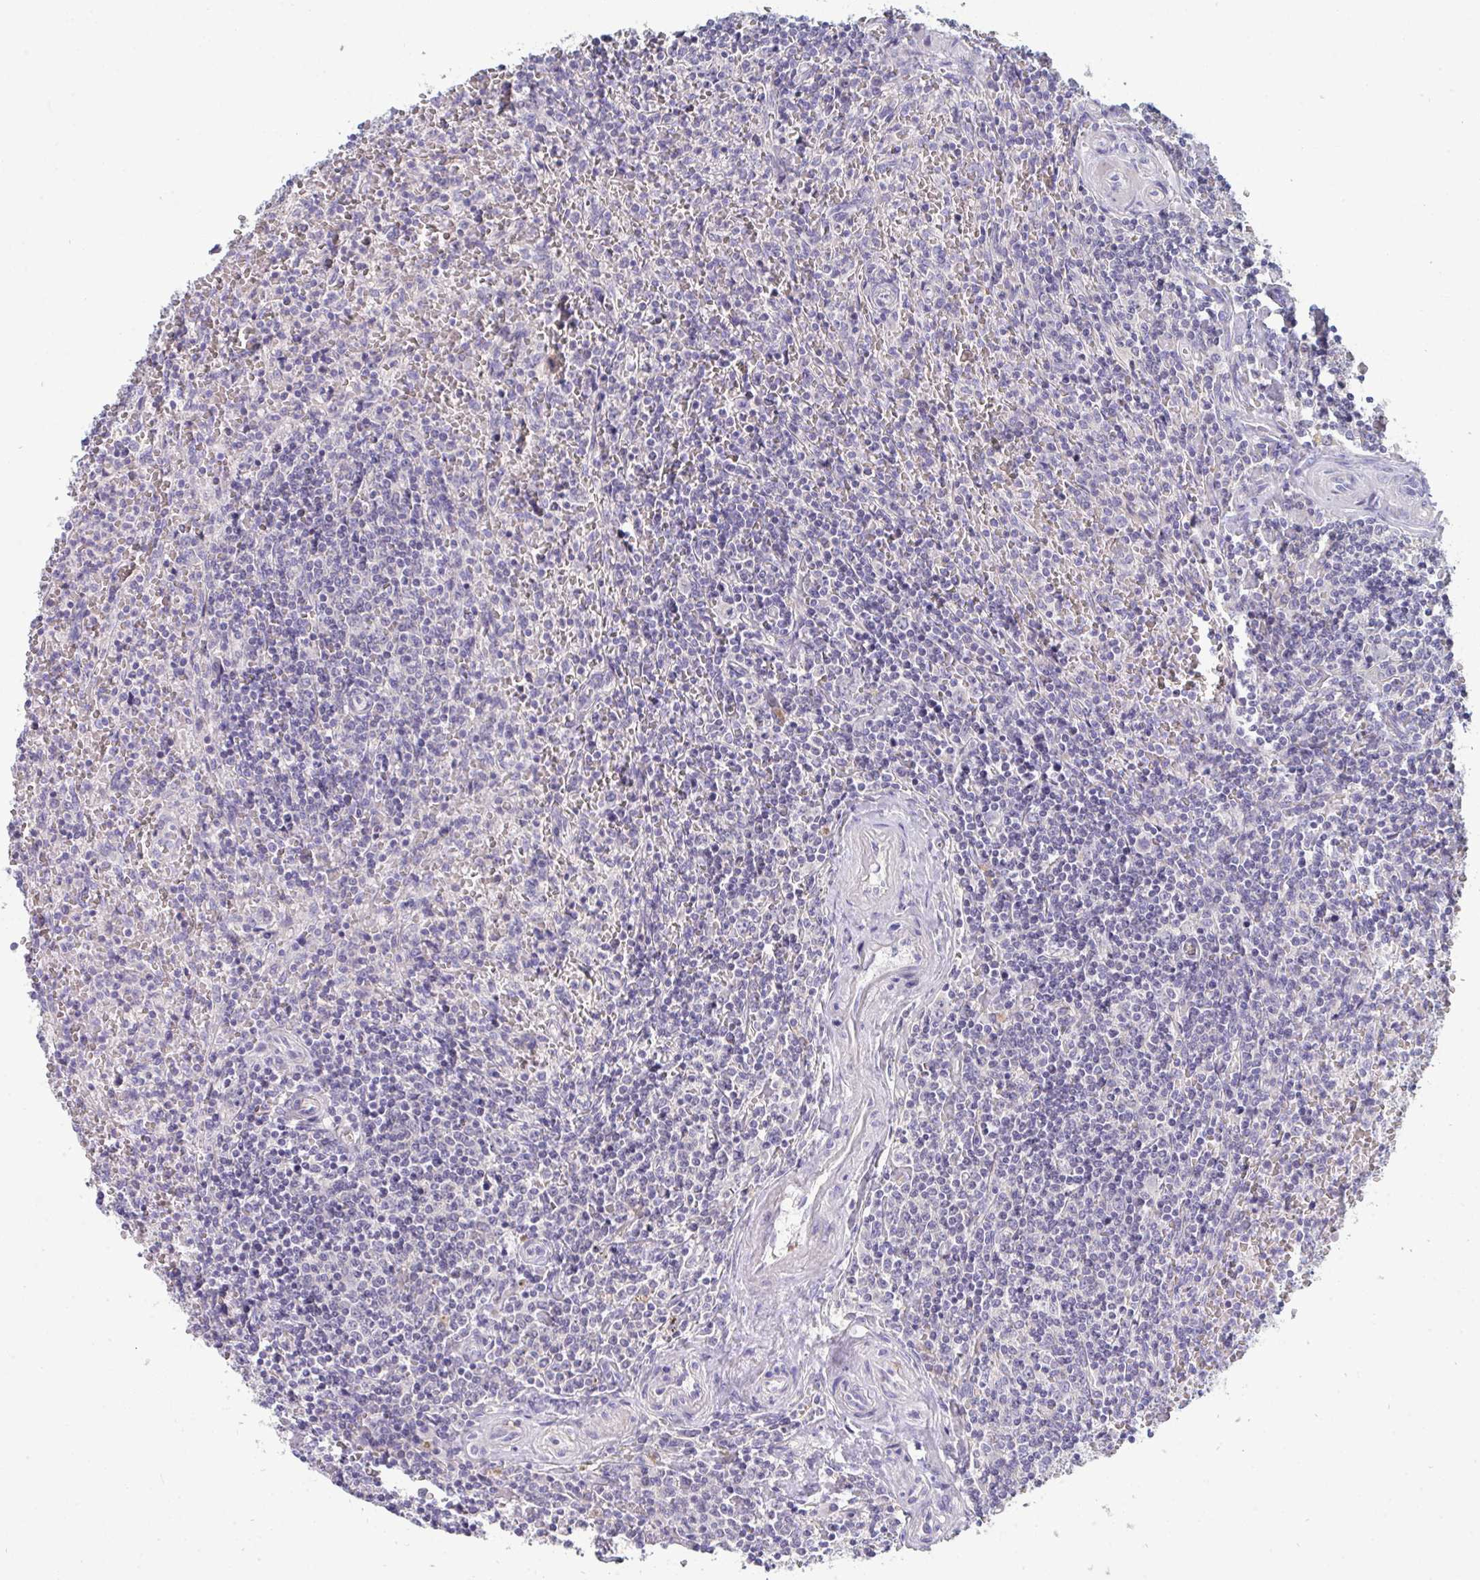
{"staining": {"intensity": "negative", "quantity": "none", "location": "none"}, "tissue": "lymphoma", "cell_type": "Tumor cells", "image_type": "cancer", "snomed": [{"axis": "morphology", "description": "Malignant lymphoma, non-Hodgkin's type, Low grade"}, {"axis": "topography", "description": "Spleen"}], "caption": "Human malignant lymphoma, non-Hodgkin's type (low-grade) stained for a protein using immunohistochemistry reveals no expression in tumor cells.", "gene": "HGFAC", "patient": {"sex": "female", "age": 64}}